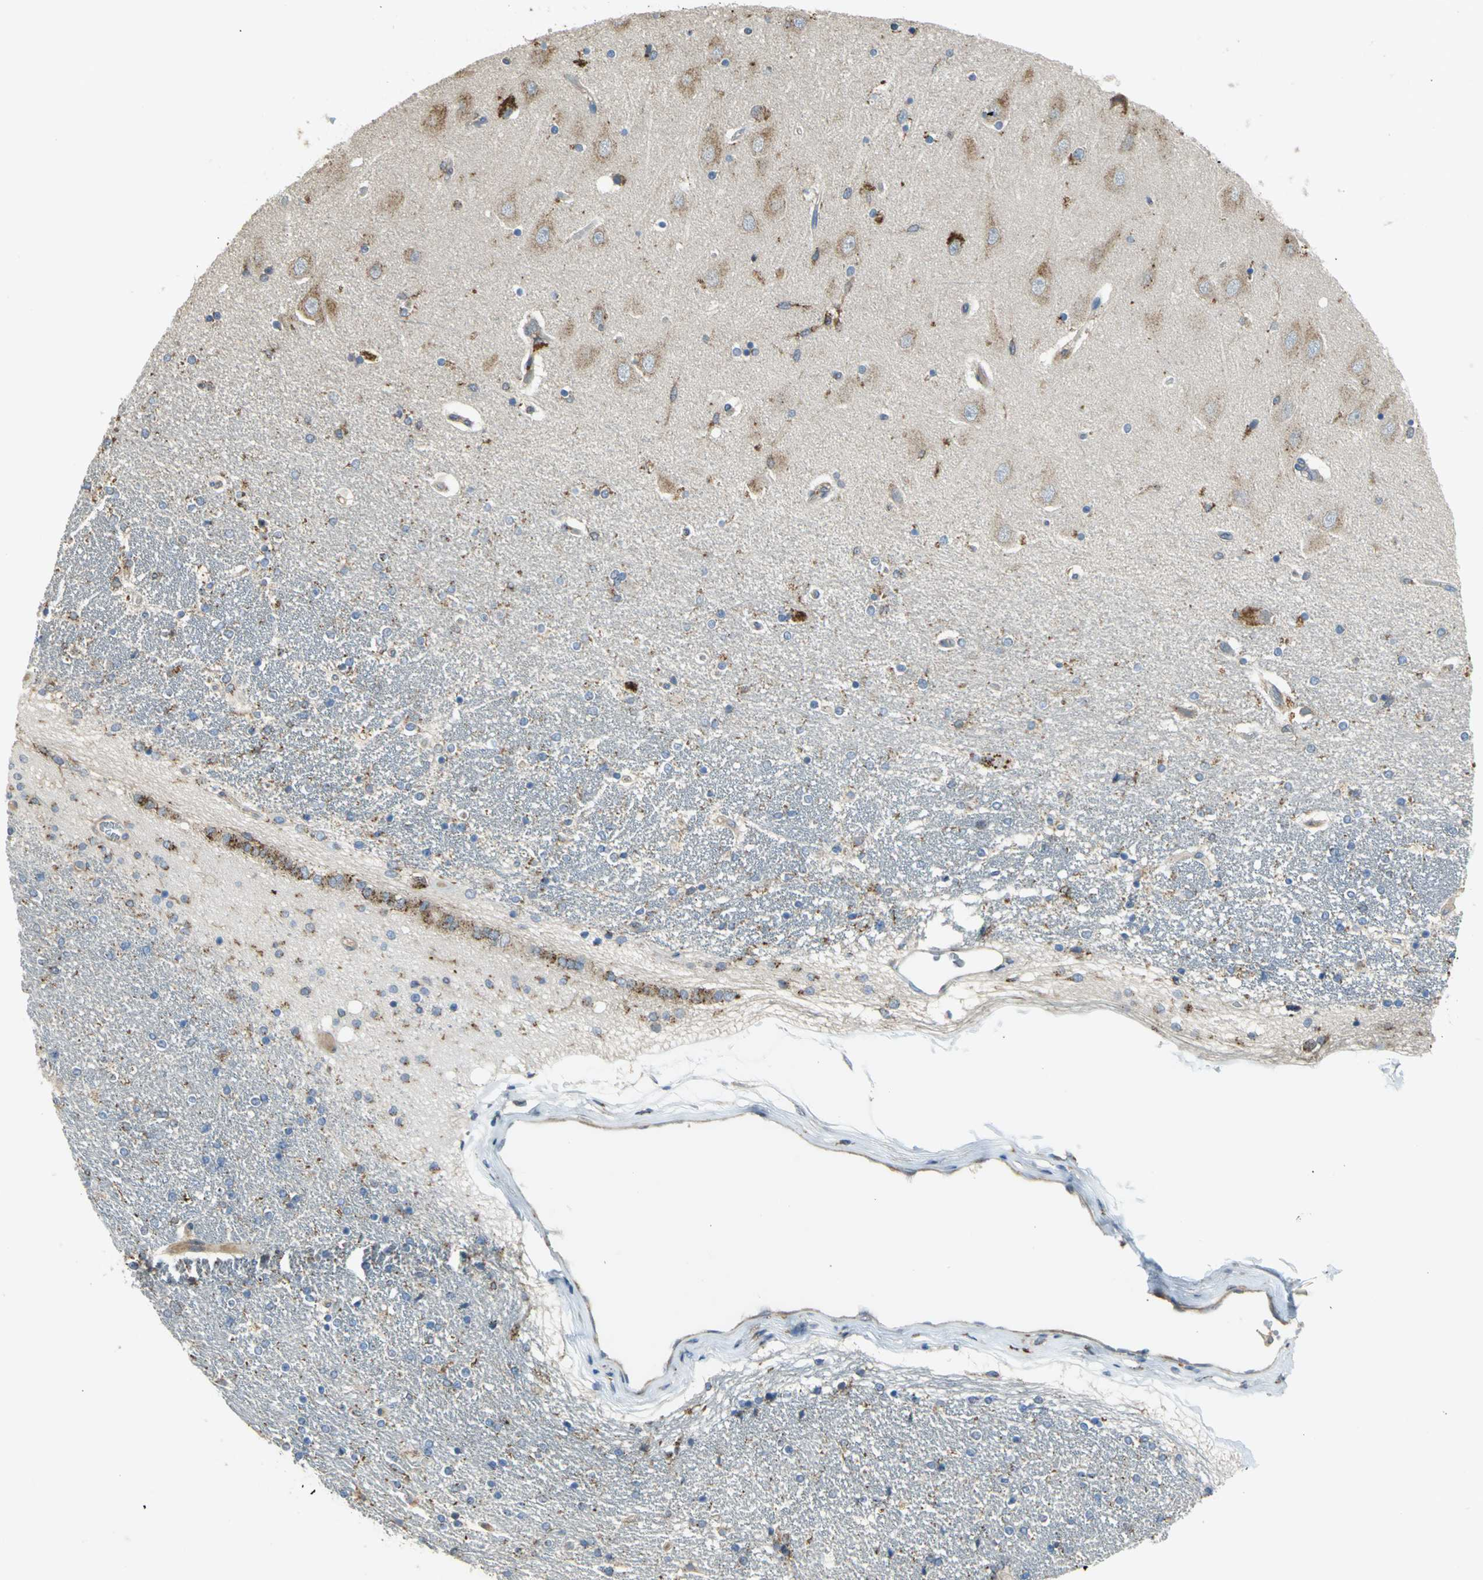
{"staining": {"intensity": "weak", "quantity": "25%-75%", "location": "cytoplasmic/membranous,nuclear"}, "tissue": "hippocampus", "cell_type": "Glial cells", "image_type": "normal", "snomed": [{"axis": "morphology", "description": "Normal tissue, NOS"}, {"axis": "topography", "description": "Hippocampus"}], "caption": "This histopathology image shows immunohistochemistry (IHC) staining of normal hippocampus, with low weak cytoplasmic/membranous,nuclear positivity in approximately 25%-75% of glial cells.", "gene": "DIAPH2", "patient": {"sex": "female", "age": 54}}